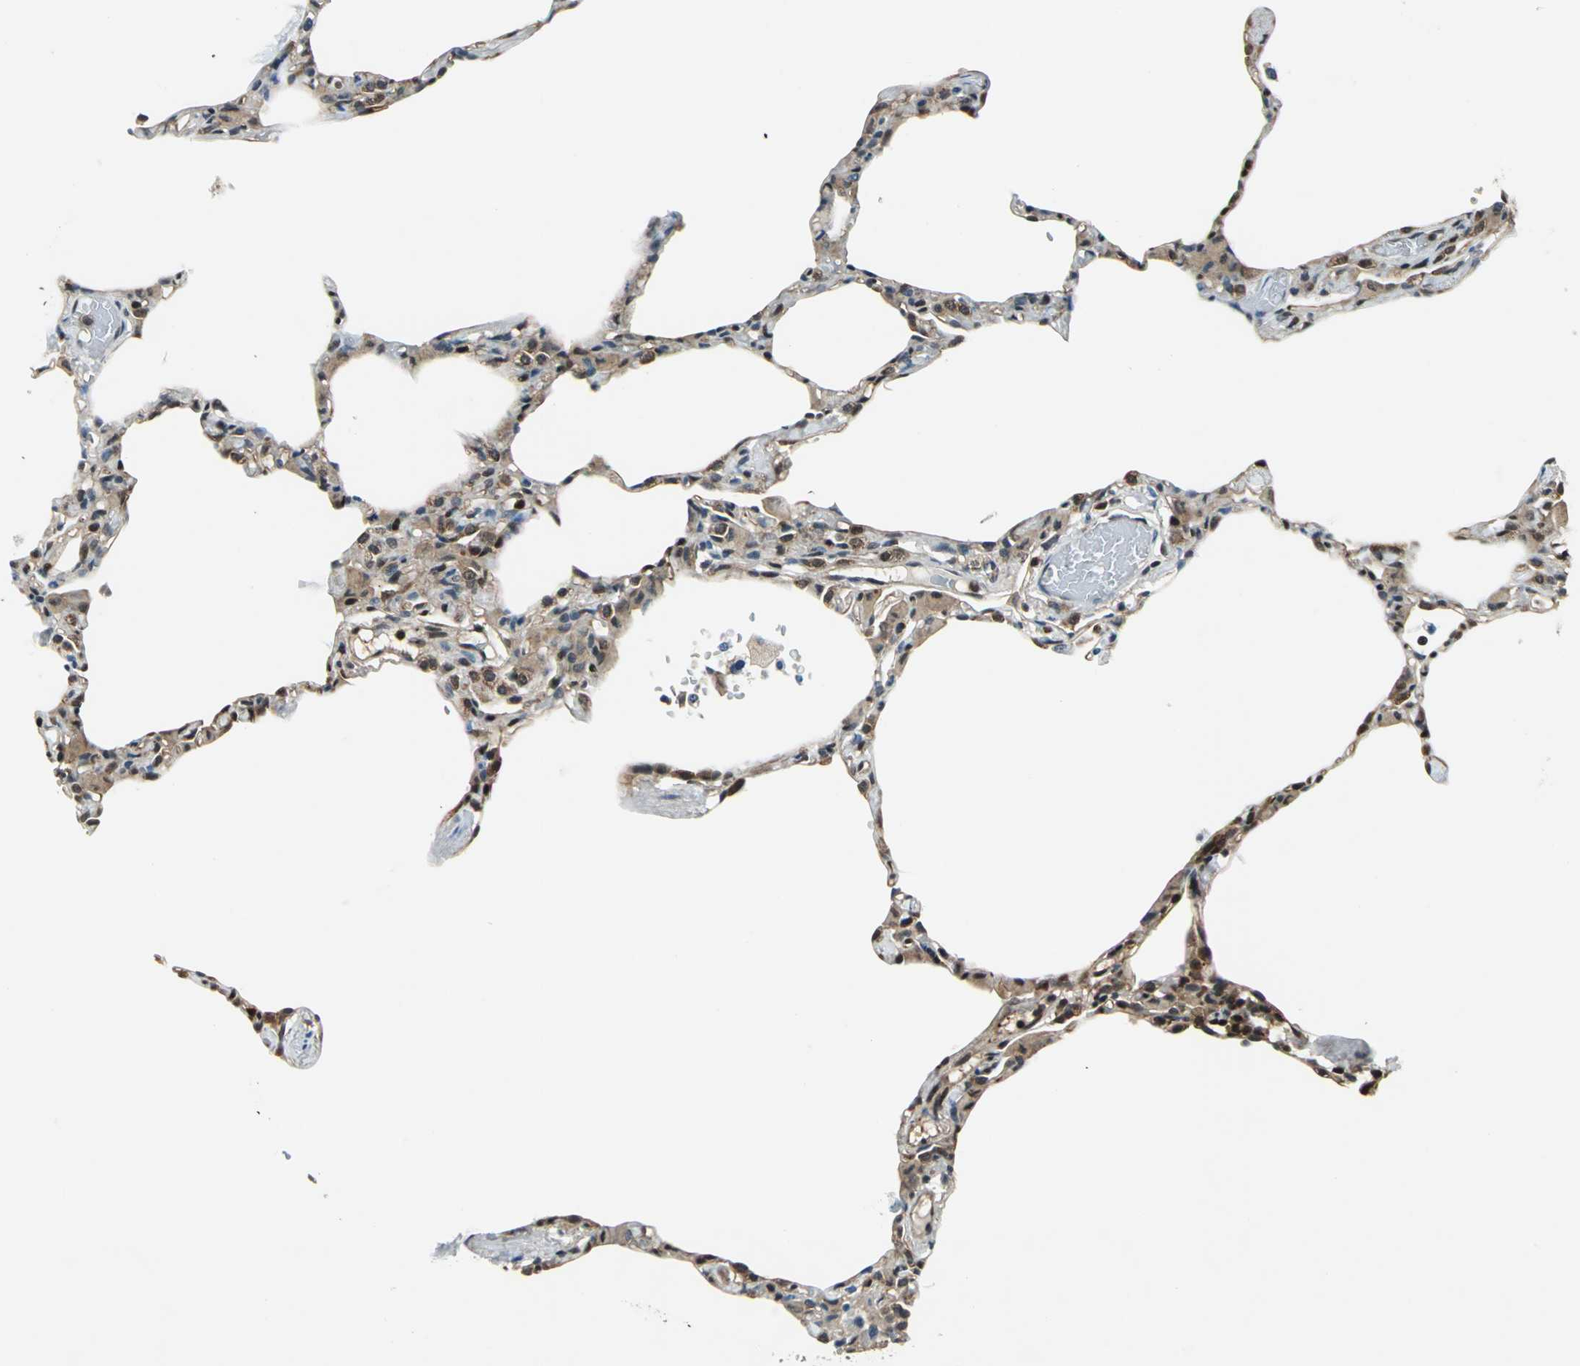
{"staining": {"intensity": "moderate", "quantity": ">75%", "location": "cytoplasmic/membranous"}, "tissue": "lung", "cell_type": "Alveolar cells", "image_type": "normal", "snomed": [{"axis": "morphology", "description": "Normal tissue, NOS"}, {"axis": "topography", "description": "Lung"}], "caption": "Moderate cytoplasmic/membranous expression for a protein is present in approximately >75% of alveolar cells of benign lung using IHC.", "gene": "PSME1", "patient": {"sex": "female", "age": 49}}